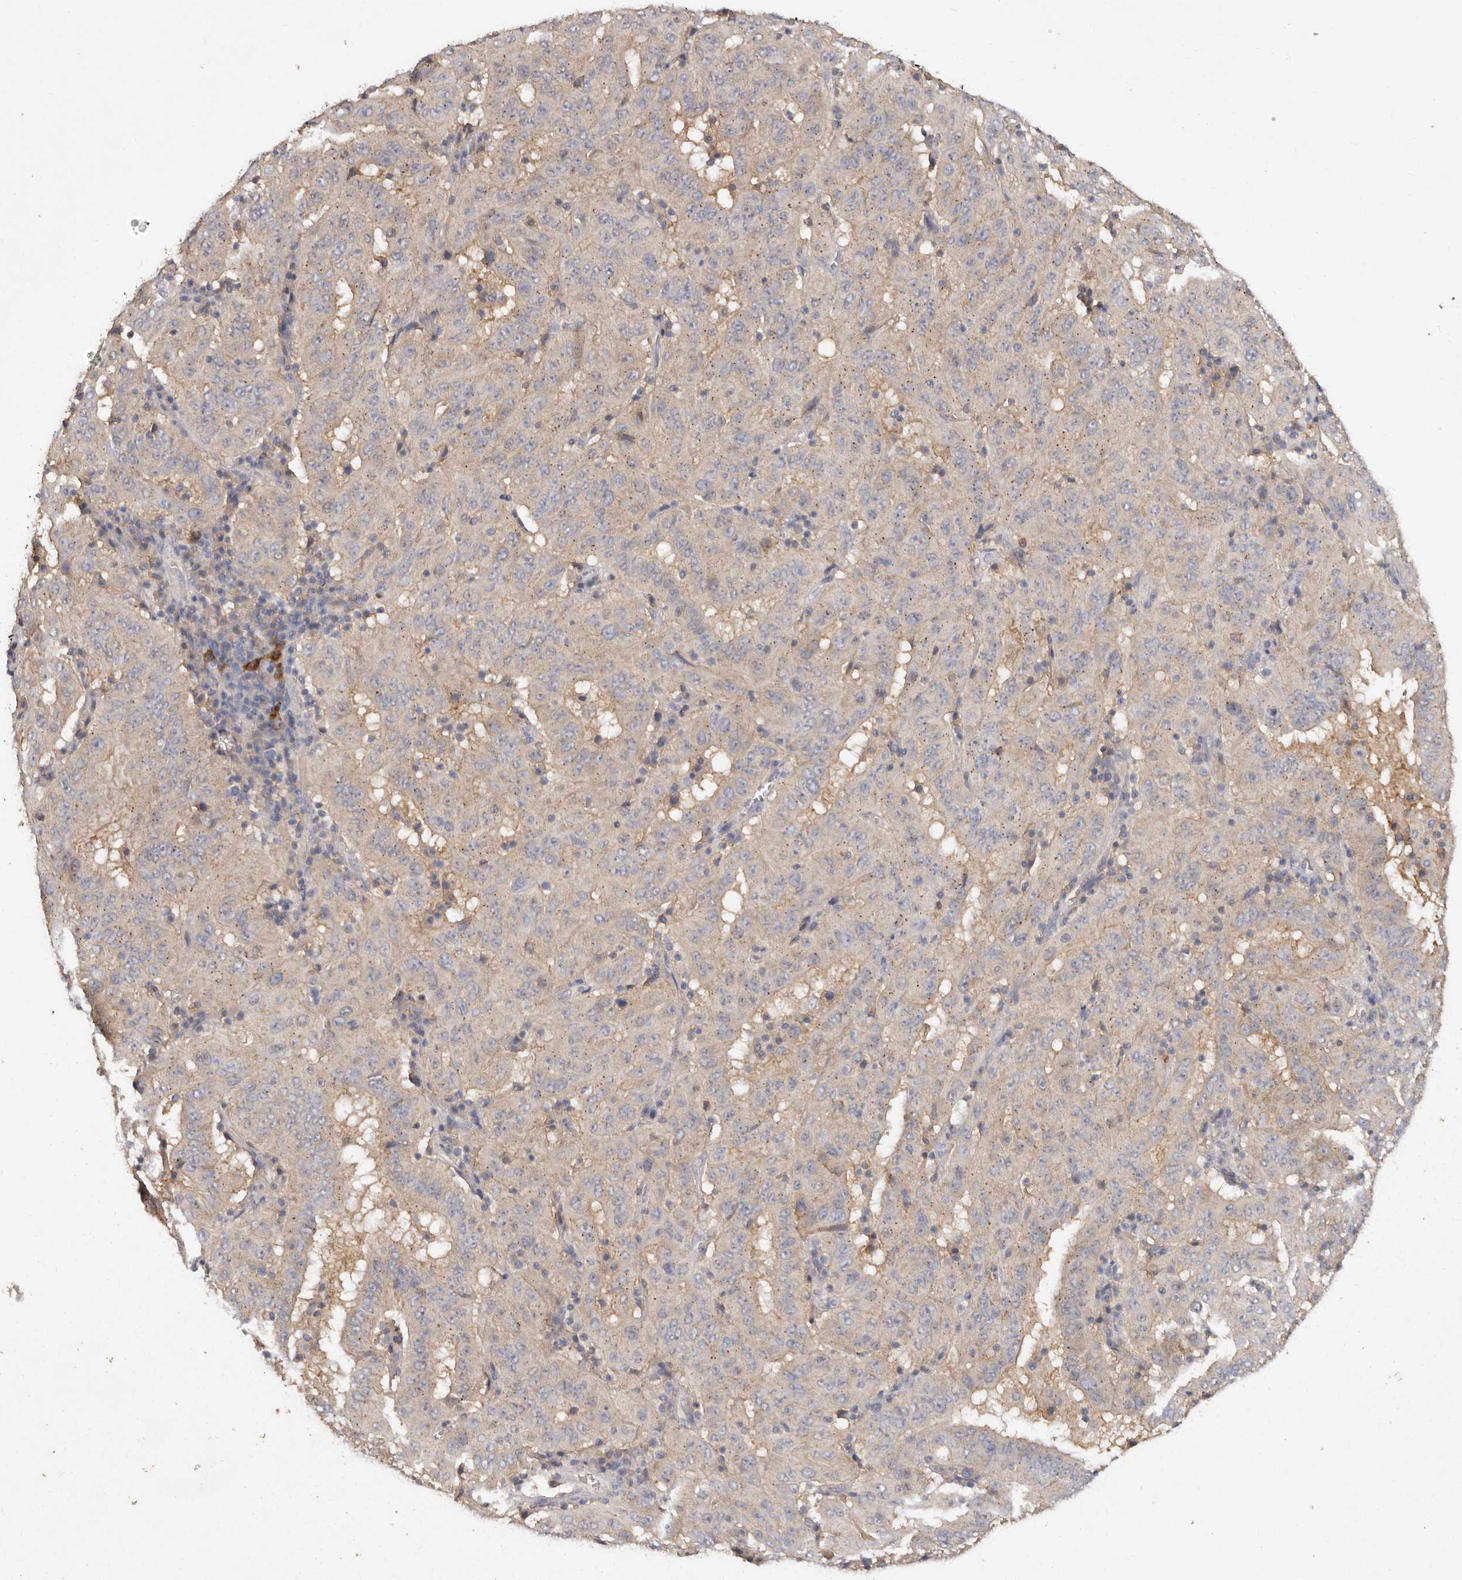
{"staining": {"intensity": "weak", "quantity": "<25%", "location": "cytoplasmic/membranous"}, "tissue": "pancreatic cancer", "cell_type": "Tumor cells", "image_type": "cancer", "snomed": [{"axis": "morphology", "description": "Adenocarcinoma, NOS"}, {"axis": "topography", "description": "Pancreas"}], "caption": "Immunohistochemical staining of human pancreatic cancer demonstrates no significant expression in tumor cells. (Stains: DAB (3,3'-diaminobenzidine) immunohistochemistry with hematoxylin counter stain, Microscopy: brightfield microscopy at high magnification).", "gene": "EDEM1", "patient": {"sex": "male", "age": 63}}